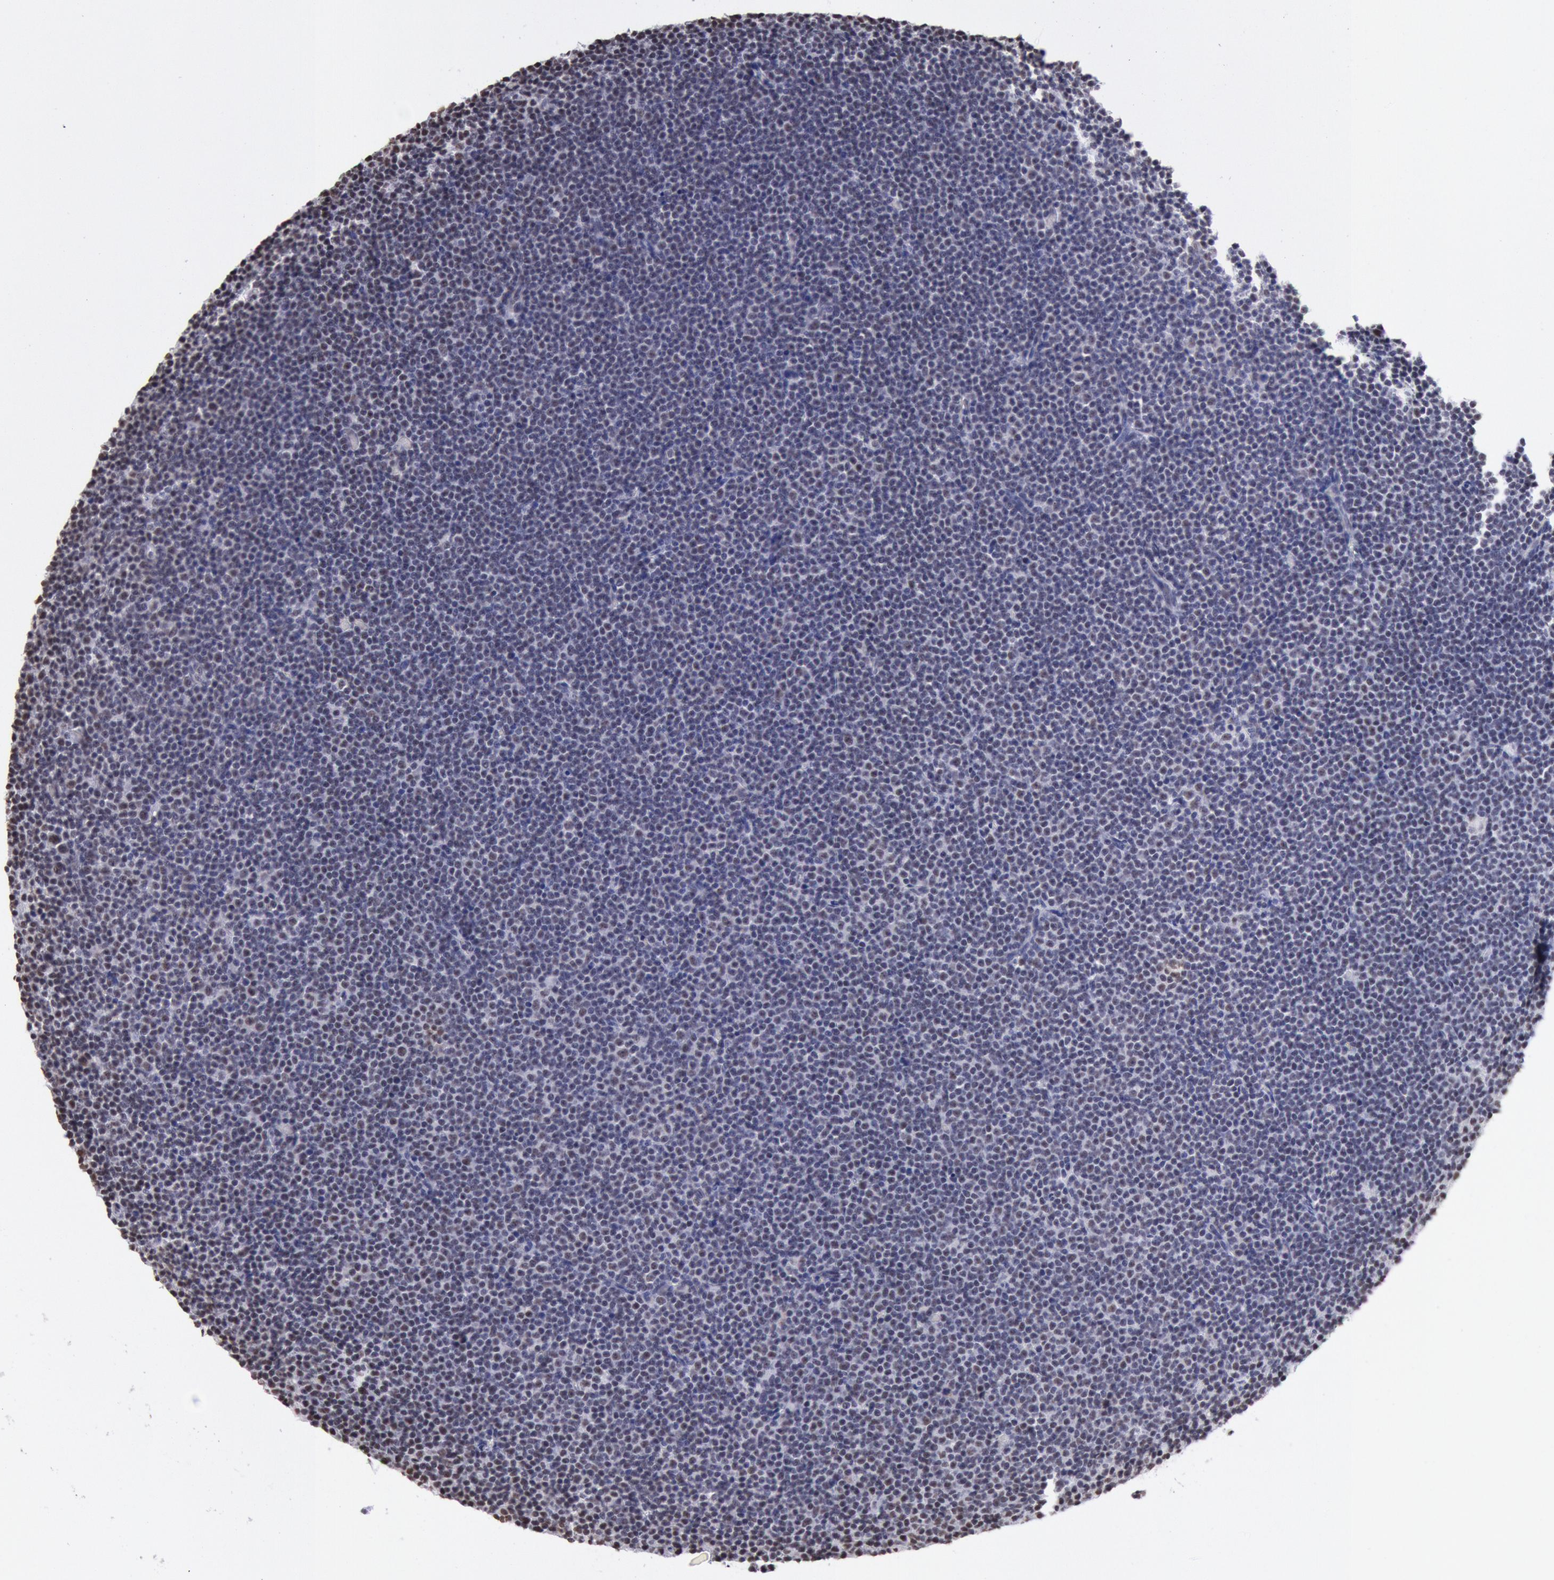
{"staining": {"intensity": "negative", "quantity": "none", "location": "none"}, "tissue": "lymphoma", "cell_type": "Tumor cells", "image_type": "cancer", "snomed": [{"axis": "morphology", "description": "Malignant lymphoma, non-Hodgkin's type, Low grade"}, {"axis": "topography", "description": "Lymph node"}], "caption": "Protein analysis of low-grade malignant lymphoma, non-Hodgkin's type demonstrates no significant staining in tumor cells.", "gene": "SNRPD3", "patient": {"sex": "female", "age": 69}}